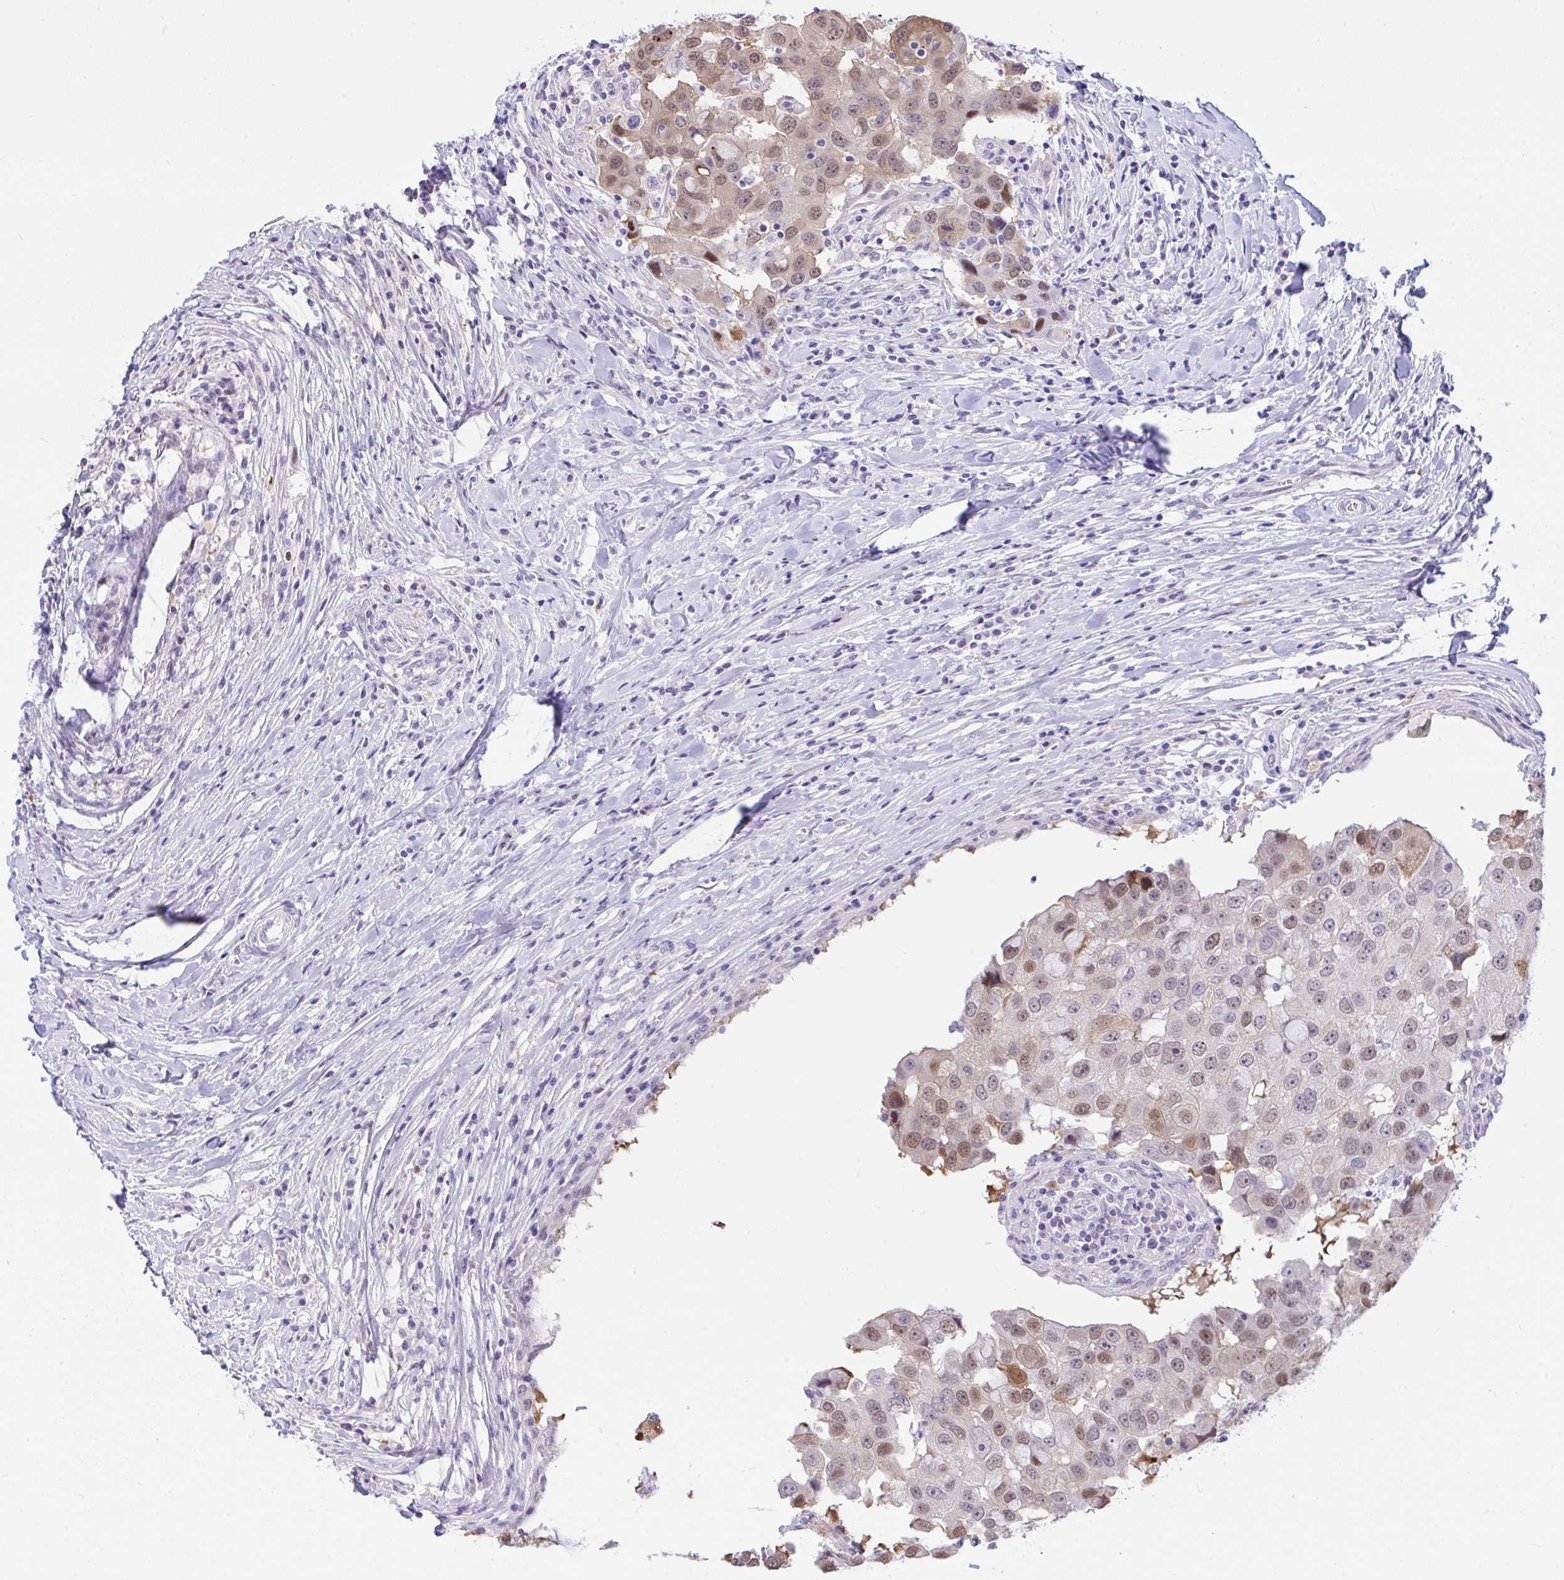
{"staining": {"intensity": "weak", "quantity": "25%-75%", "location": "nuclear"}, "tissue": "breast cancer", "cell_type": "Tumor cells", "image_type": "cancer", "snomed": [{"axis": "morphology", "description": "Duct carcinoma"}, {"axis": "topography", "description": "Breast"}], "caption": "A brown stain shows weak nuclear expression of a protein in human breast cancer tumor cells. The staining is performed using DAB brown chromogen to label protein expression. The nuclei are counter-stained blue using hematoxylin.", "gene": "ZNF485", "patient": {"sex": "female", "age": 27}}